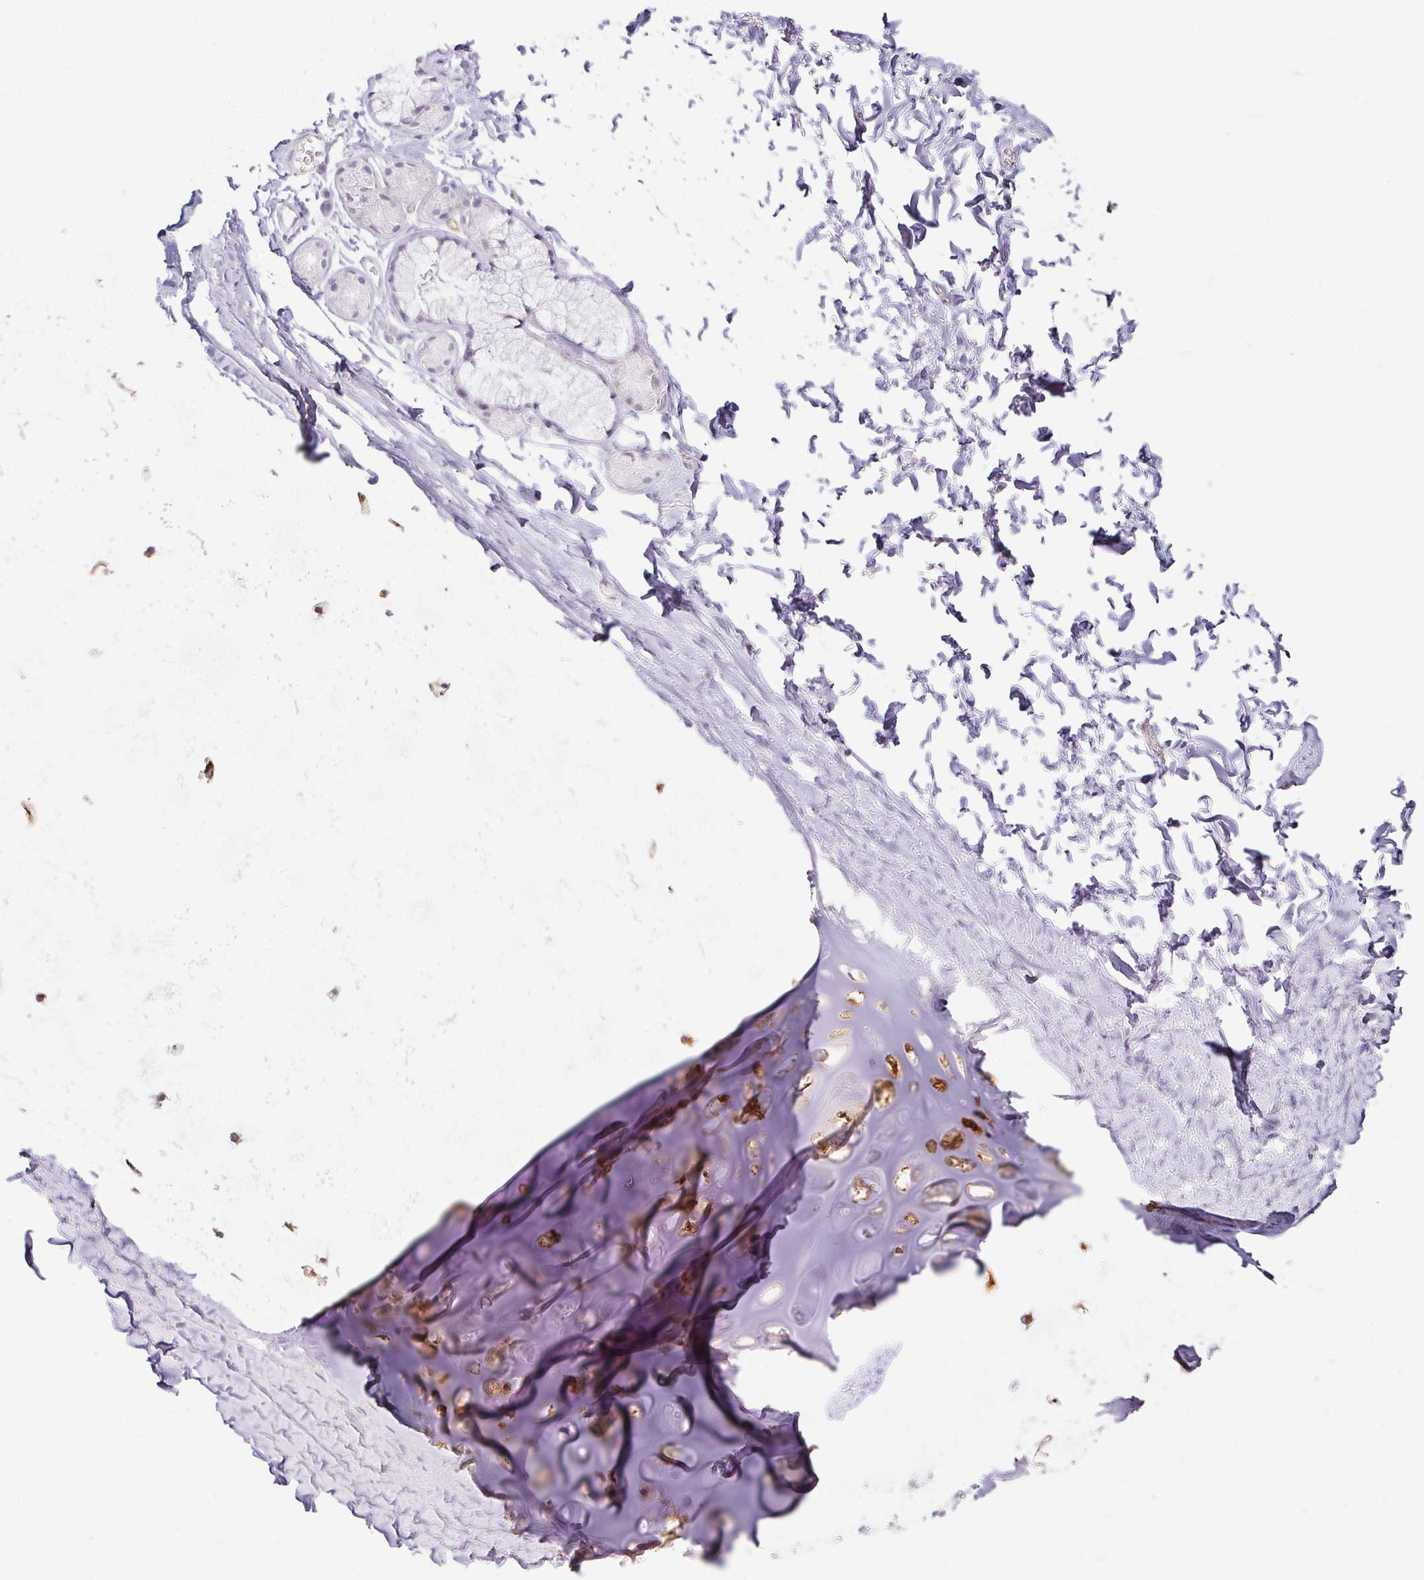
{"staining": {"intensity": "moderate", "quantity": ">75%", "location": "cytoplasmic/membranous"}, "tissue": "soft tissue", "cell_type": "Chondrocytes", "image_type": "normal", "snomed": [{"axis": "morphology", "description": "Normal tissue, NOS"}, {"axis": "topography", "description": "Cartilage tissue"}, {"axis": "topography", "description": "Bronchus"}, {"axis": "topography", "description": "Peripheral nerve tissue"}], "caption": "The image demonstrates staining of benign soft tissue, revealing moderate cytoplasmic/membranous protein expression (brown color) within chondrocytes.", "gene": "ACAN", "patient": {"sex": "female", "age": 59}}